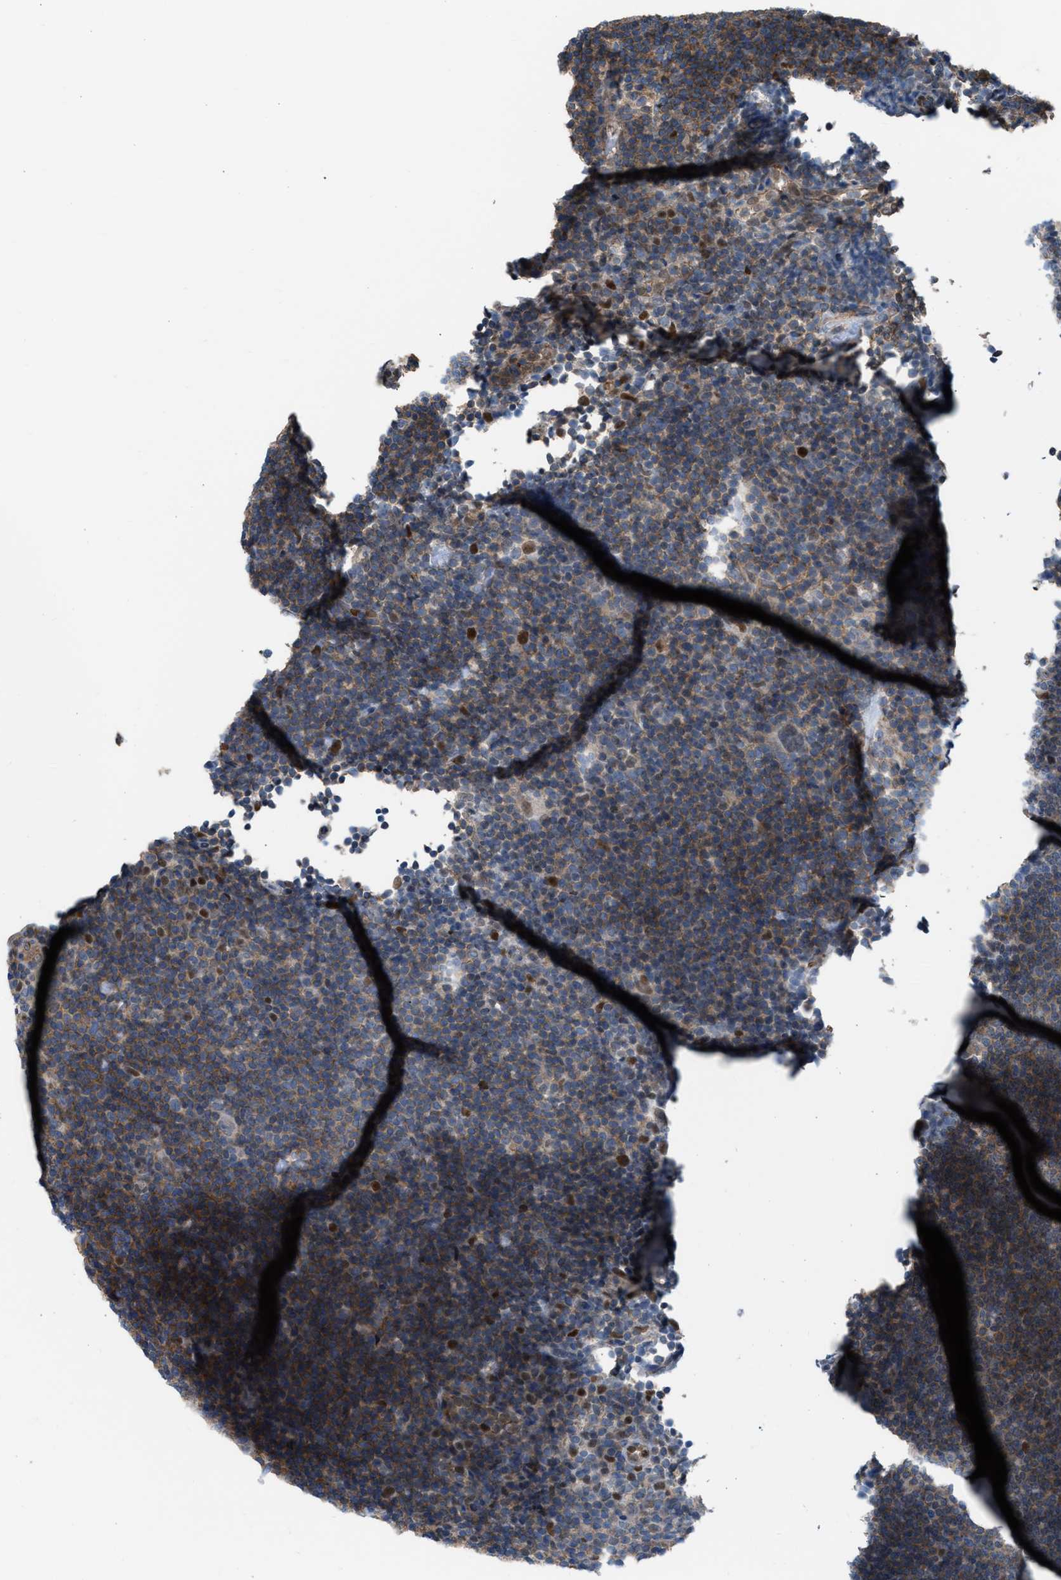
{"staining": {"intensity": "weak", "quantity": "25%-75%", "location": "cytoplasmic/membranous"}, "tissue": "lymphoma", "cell_type": "Tumor cells", "image_type": "cancer", "snomed": [{"axis": "morphology", "description": "Hodgkin's disease, NOS"}, {"axis": "topography", "description": "Lymph node"}], "caption": "Protein staining reveals weak cytoplasmic/membranous expression in about 25%-75% of tumor cells in Hodgkin's disease.", "gene": "CRTC1", "patient": {"sex": "female", "age": 57}}